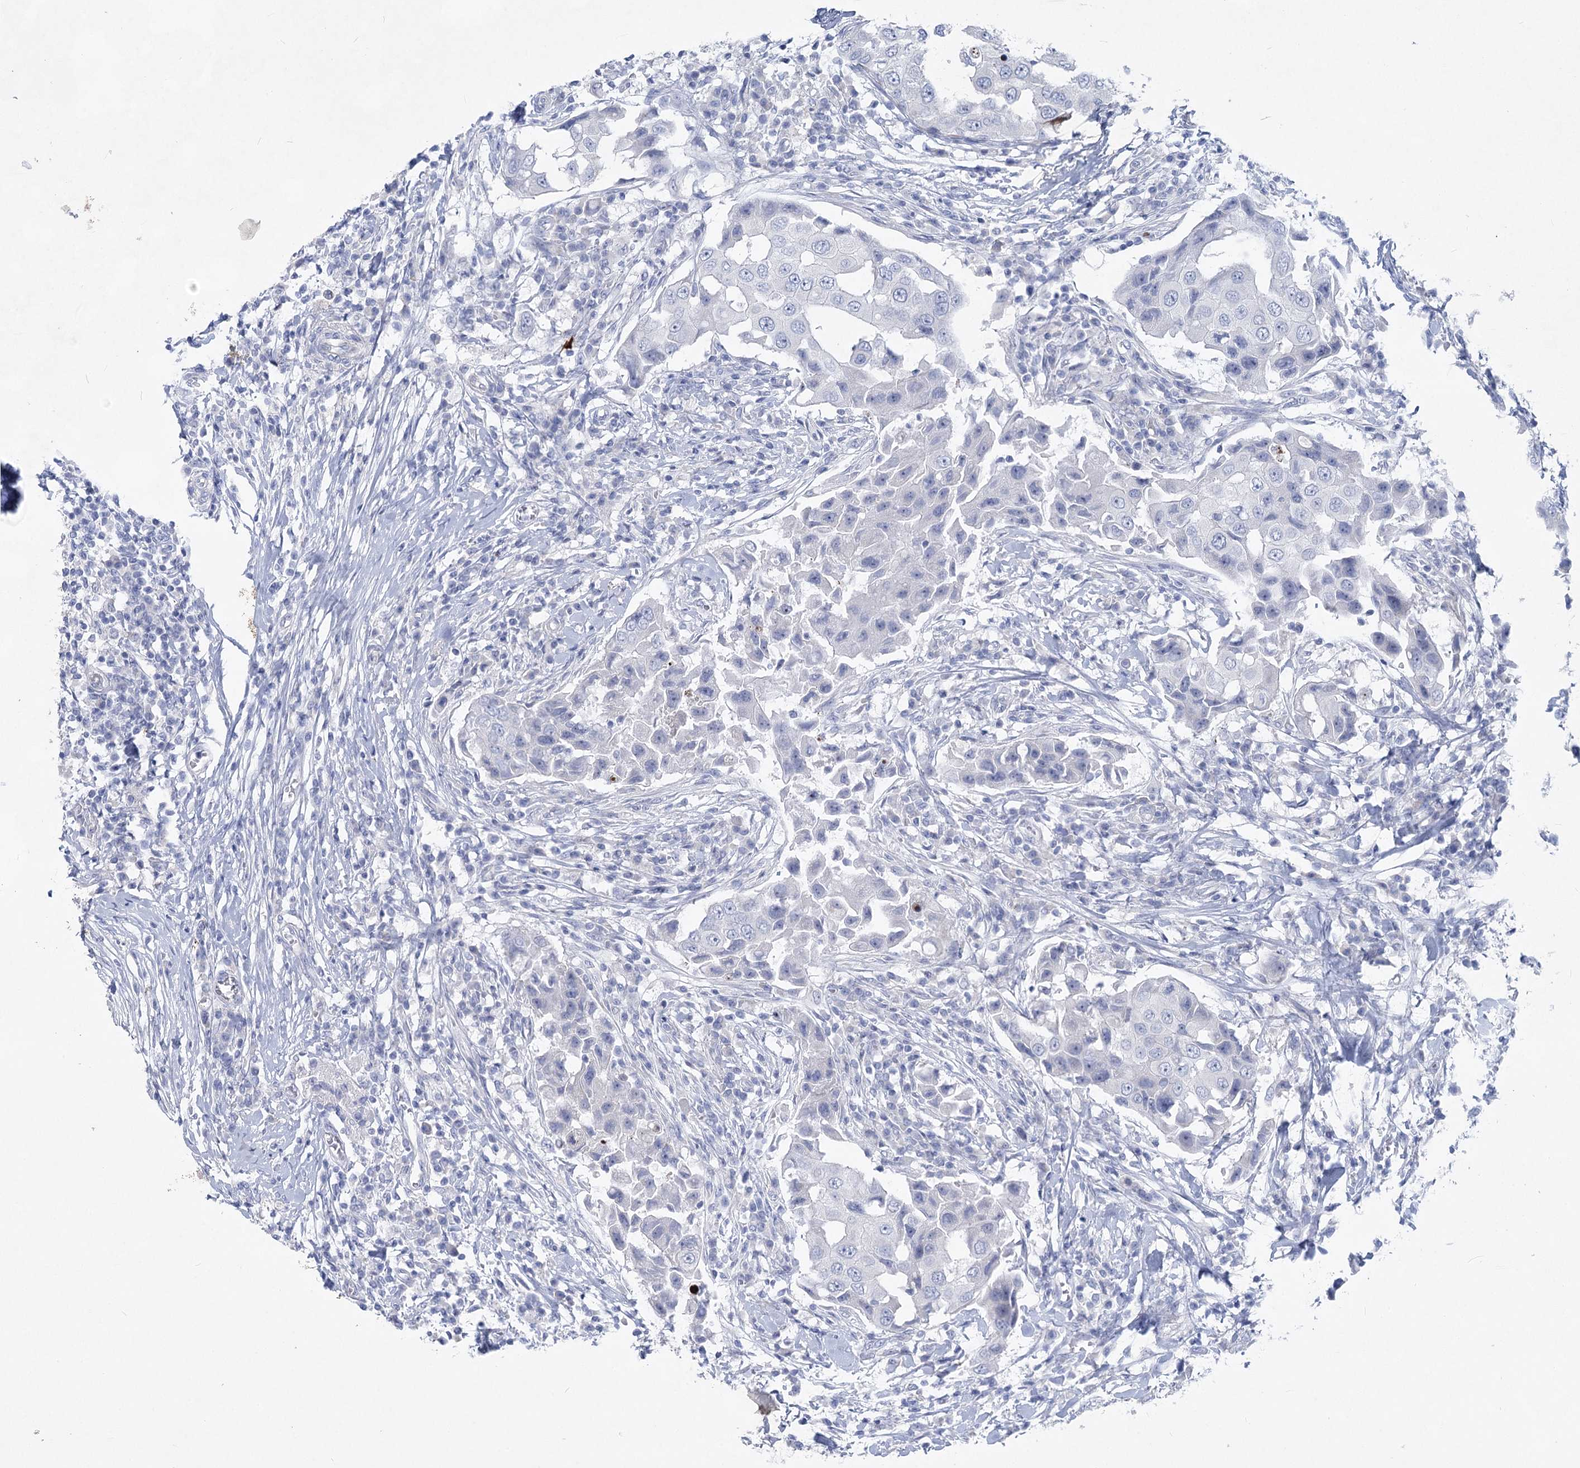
{"staining": {"intensity": "negative", "quantity": "none", "location": "none"}, "tissue": "breast cancer", "cell_type": "Tumor cells", "image_type": "cancer", "snomed": [{"axis": "morphology", "description": "Duct carcinoma"}, {"axis": "topography", "description": "Breast"}], "caption": "Tumor cells are negative for brown protein staining in breast cancer.", "gene": "WDR74", "patient": {"sex": "female", "age": 27}}